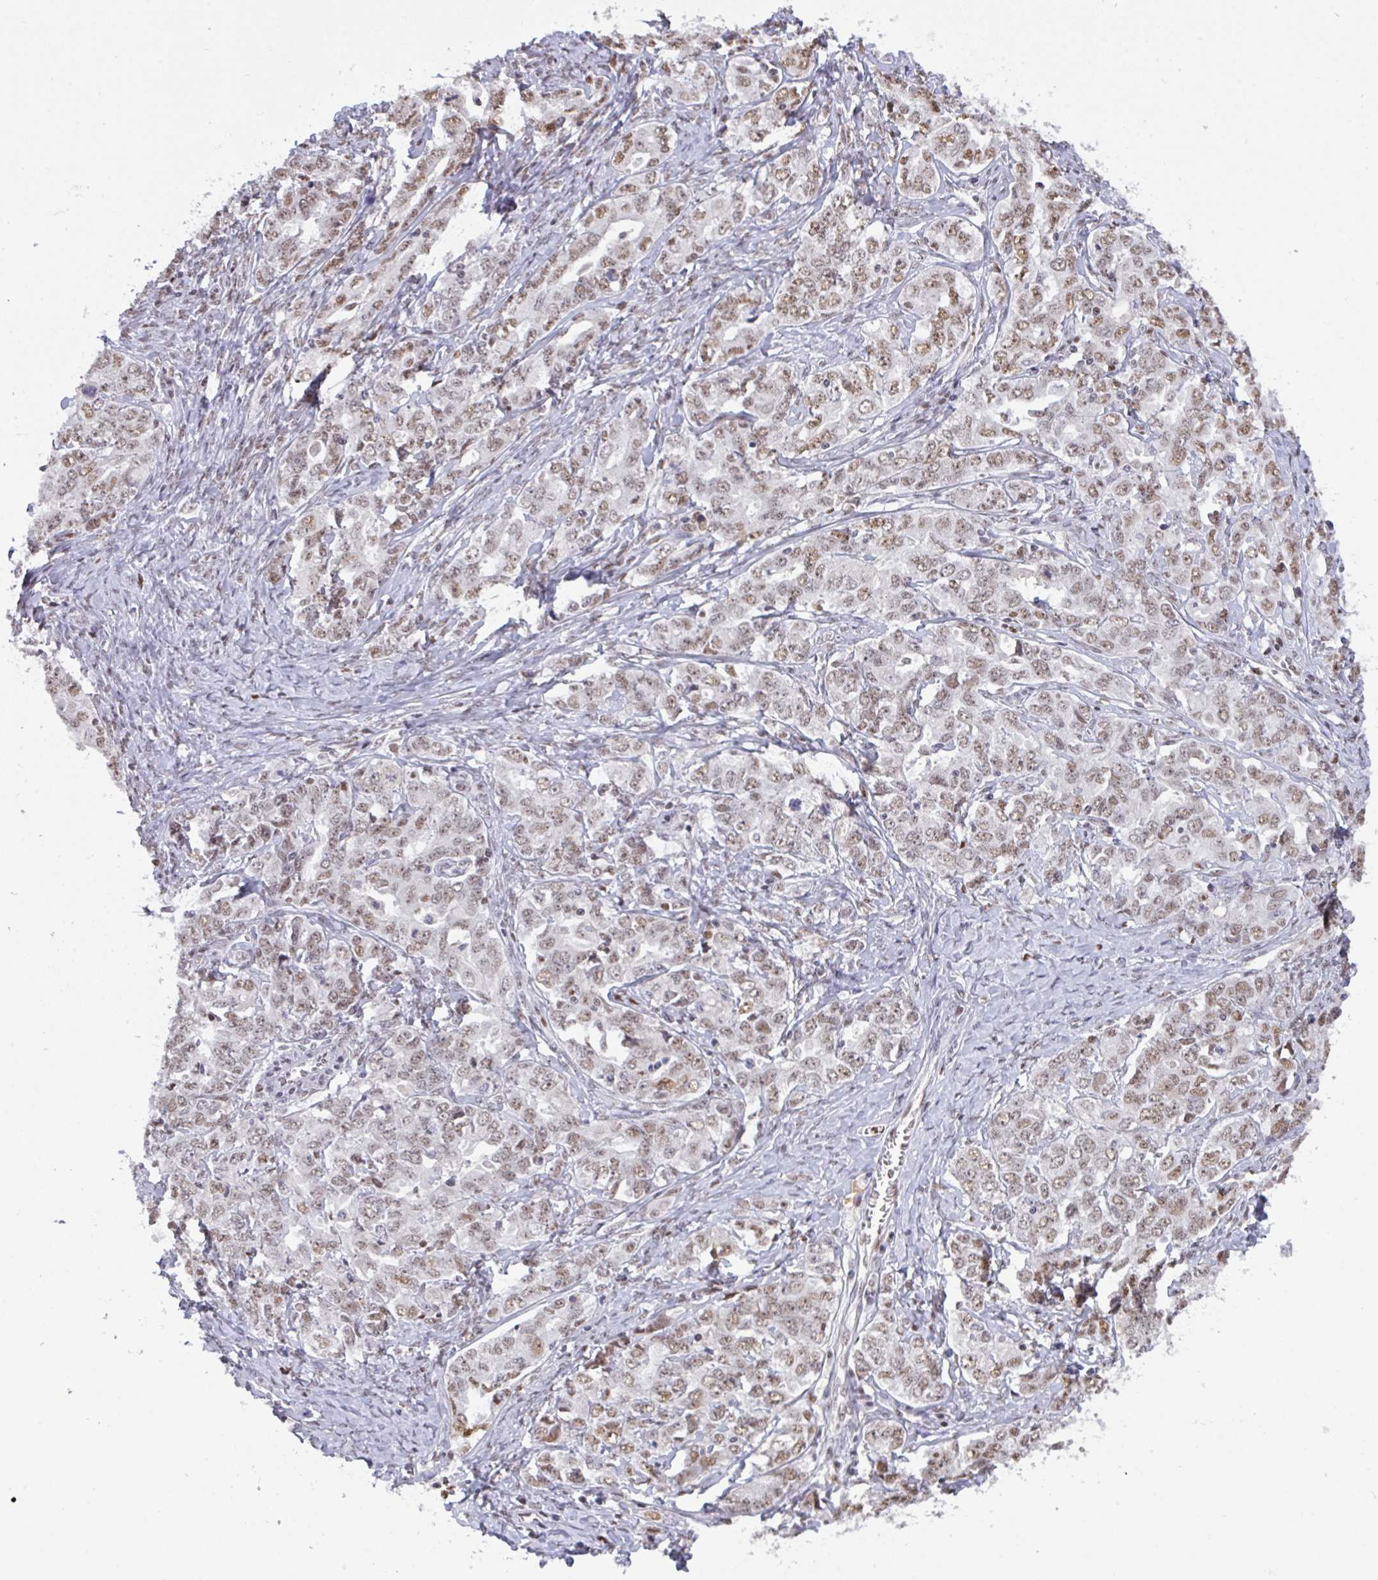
{"staining": {"intensity": "weak", "quantity": ">75%", "location": "nuclear"}, "tissue": "ovarian cancer", "cell_type": "Tumor cells", "image_type": "cancer", "snomed": [{"axis": "morphology", "description": "Carcinoma, endometroid"}, {"axis": "topography", "description": "Ovary"}], "caption": "IHC staining of endometroid carcinoma (ovarian), which displays low levels of weak nuclear staining in about >75% of tumor cells indicating weak nuclear protein positivity. The staining was performed using DAB (3,3'-diaminobenzidine) (brown) for protein detection and nuclei were counterstained in hematoxylin (blue).", "gene": "BBX", "patient": {"sex": "female", "age": 62}}